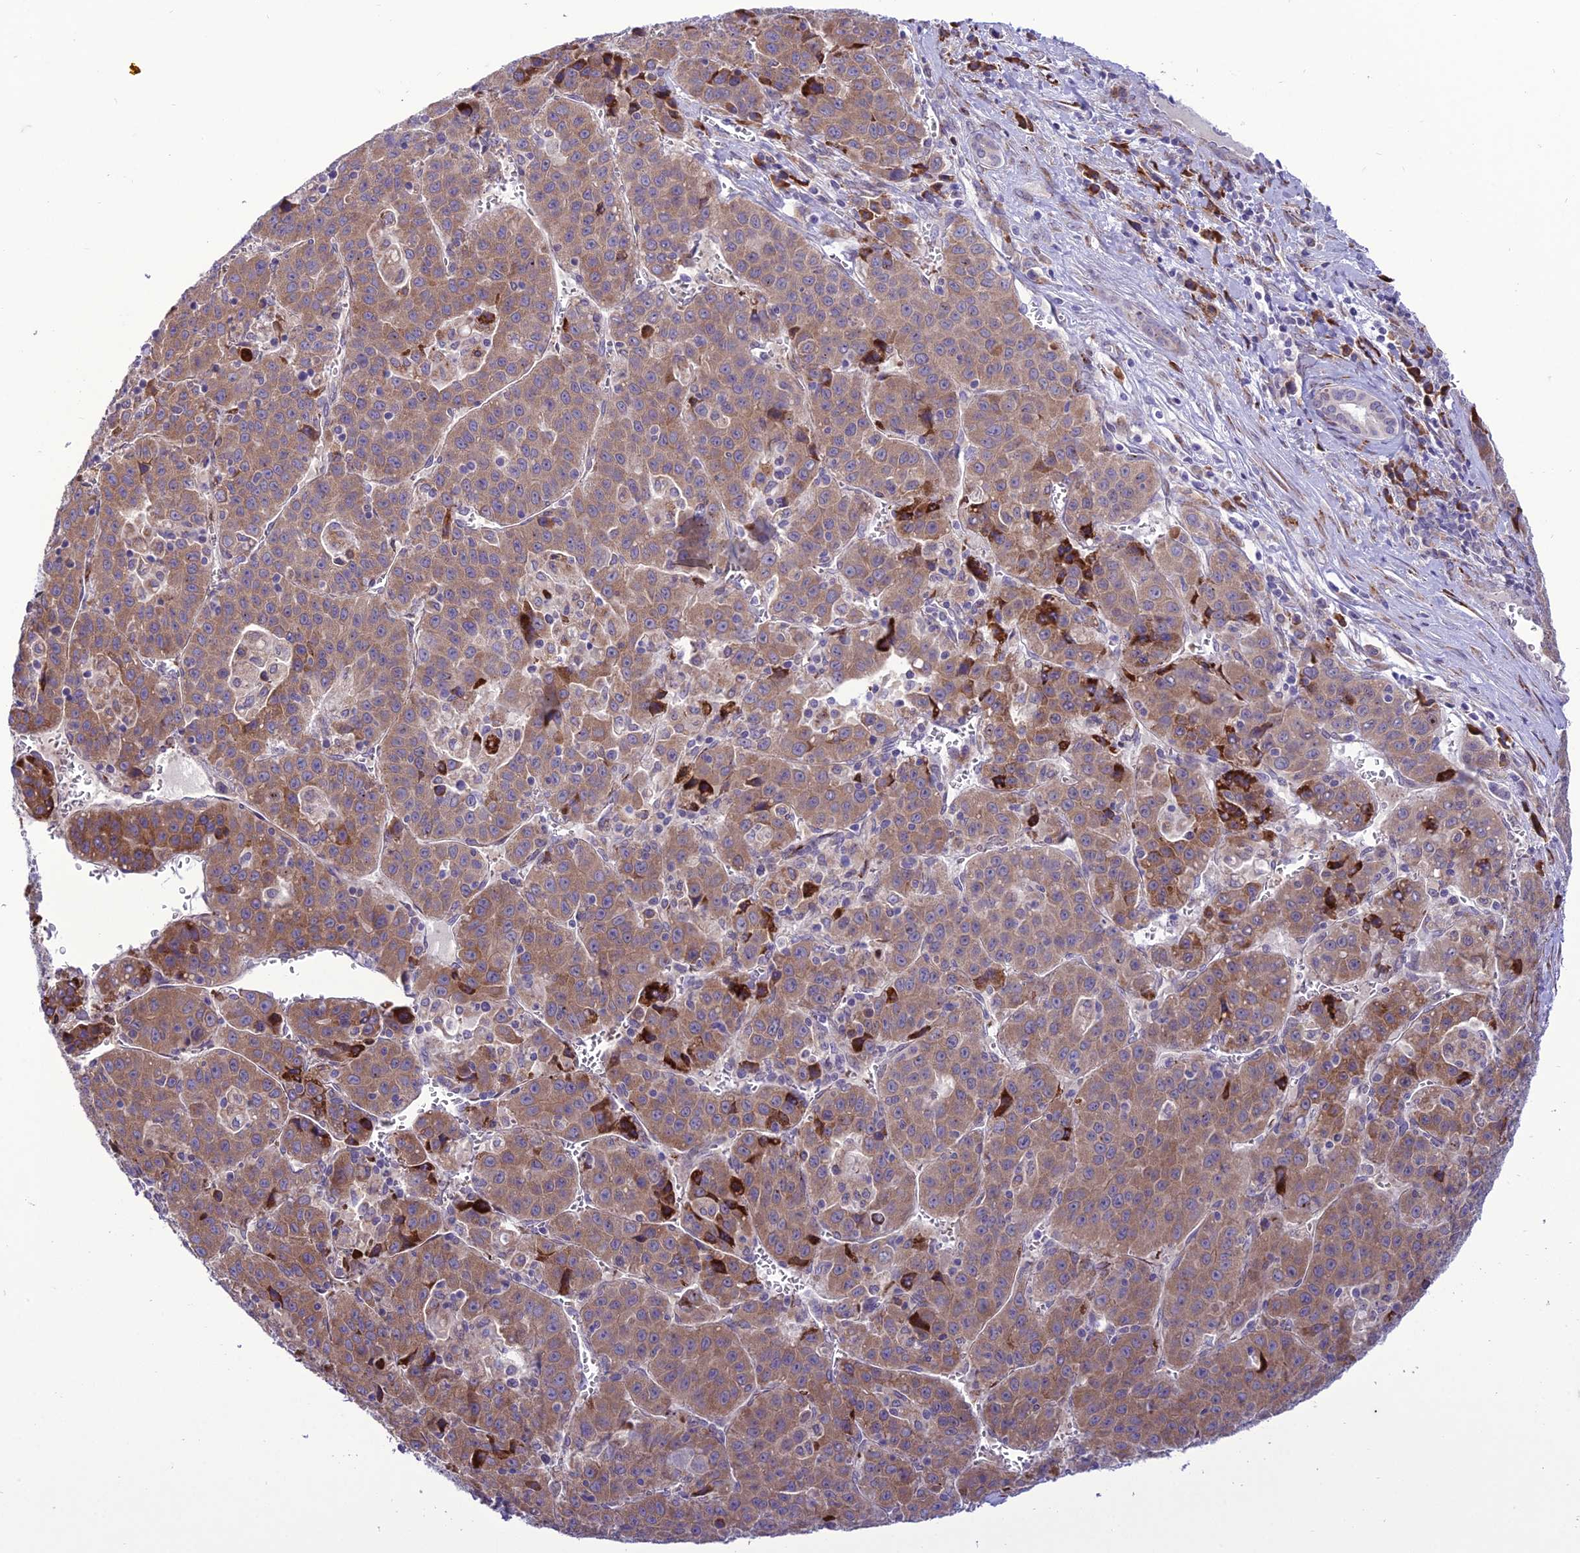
{"staining": {"intensity": "strong", "quantity": ">75%", "location": "cytoplasmic/membranous"}, "tissue": "liver cancer", "cell_type": "Tumor cells", "image_type": "cancer", "snomed": [{"axis": "morphology", "description": "Carcinoma, Hepatocellular, NOS"}, {"axis": "topography", "description": "Liver"}], "caption": "The immunohistochemical stain highlights strong cytoplasmic/membranous positivity in tumor cells of hepatocellular carcinoma (liver) tissue. (DAB (3,3'-diaminobenzidine) IHC with brightfield microscopy, high magnification).", "gene": "NEURL2", "patient": {"sex": "female", "age": 53}}